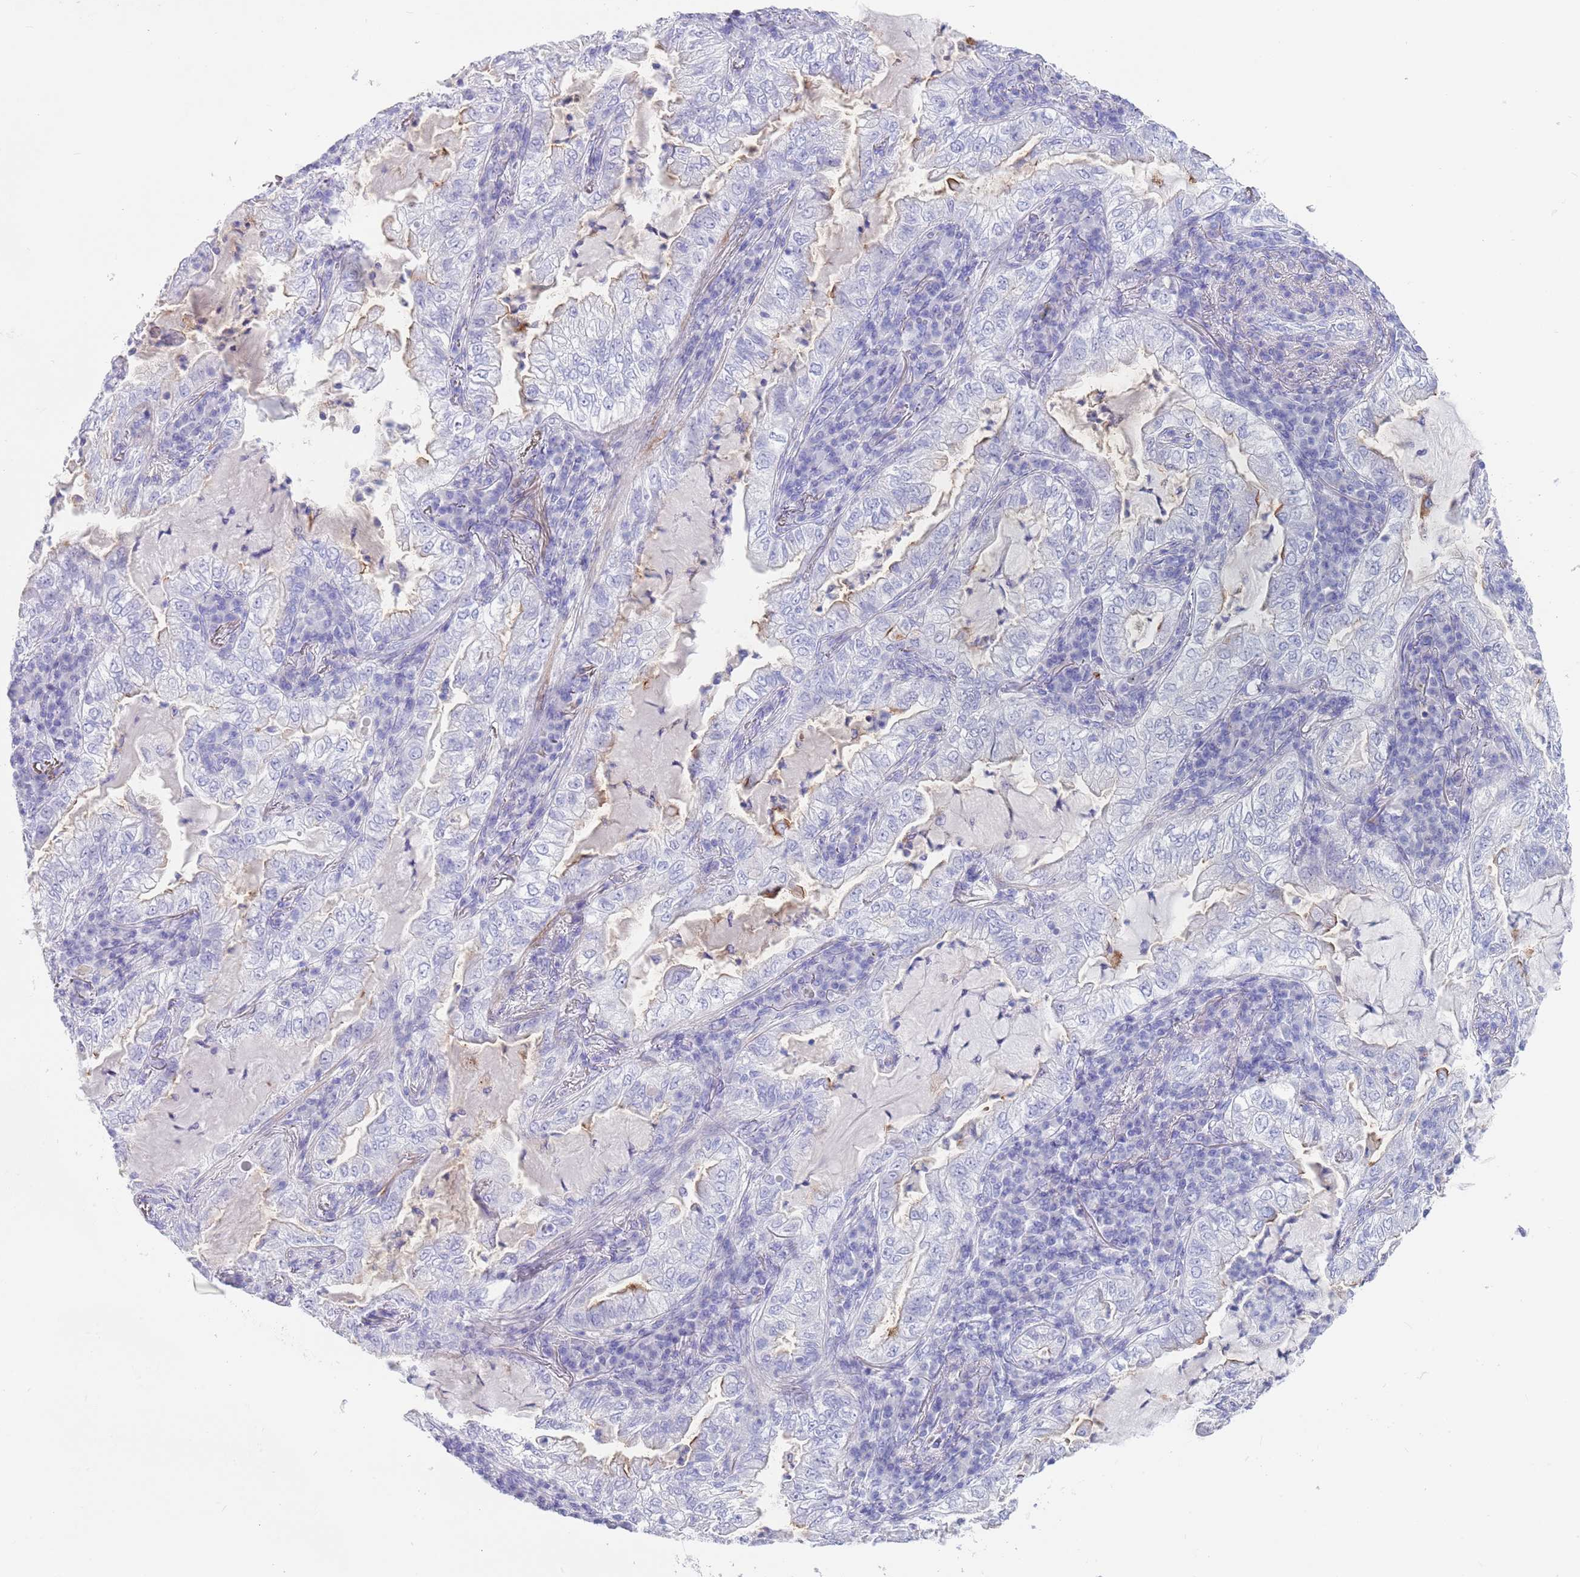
{"staining": {"intensity": "negative", "quantity": "none", "location": "none"}, "tissue": "lung cancer", "cell_type": "Tumor cells", "image_type": "cancer", "snomed": [{"axis": "morphology", "description": "Adenocarcinoma, NOS"}, {"axis": "topography", "description": "Lung"}], "caption": "Immunohistochemistry (IHC) image of neoplastic tissue: lung adenocarcinoma stained with DAB (3,3'-diaminobenzidine) displays no significant protein expression in tumor cells.", "gene": "CPXM2", "patient": {"sex": "female", "age": 73}}